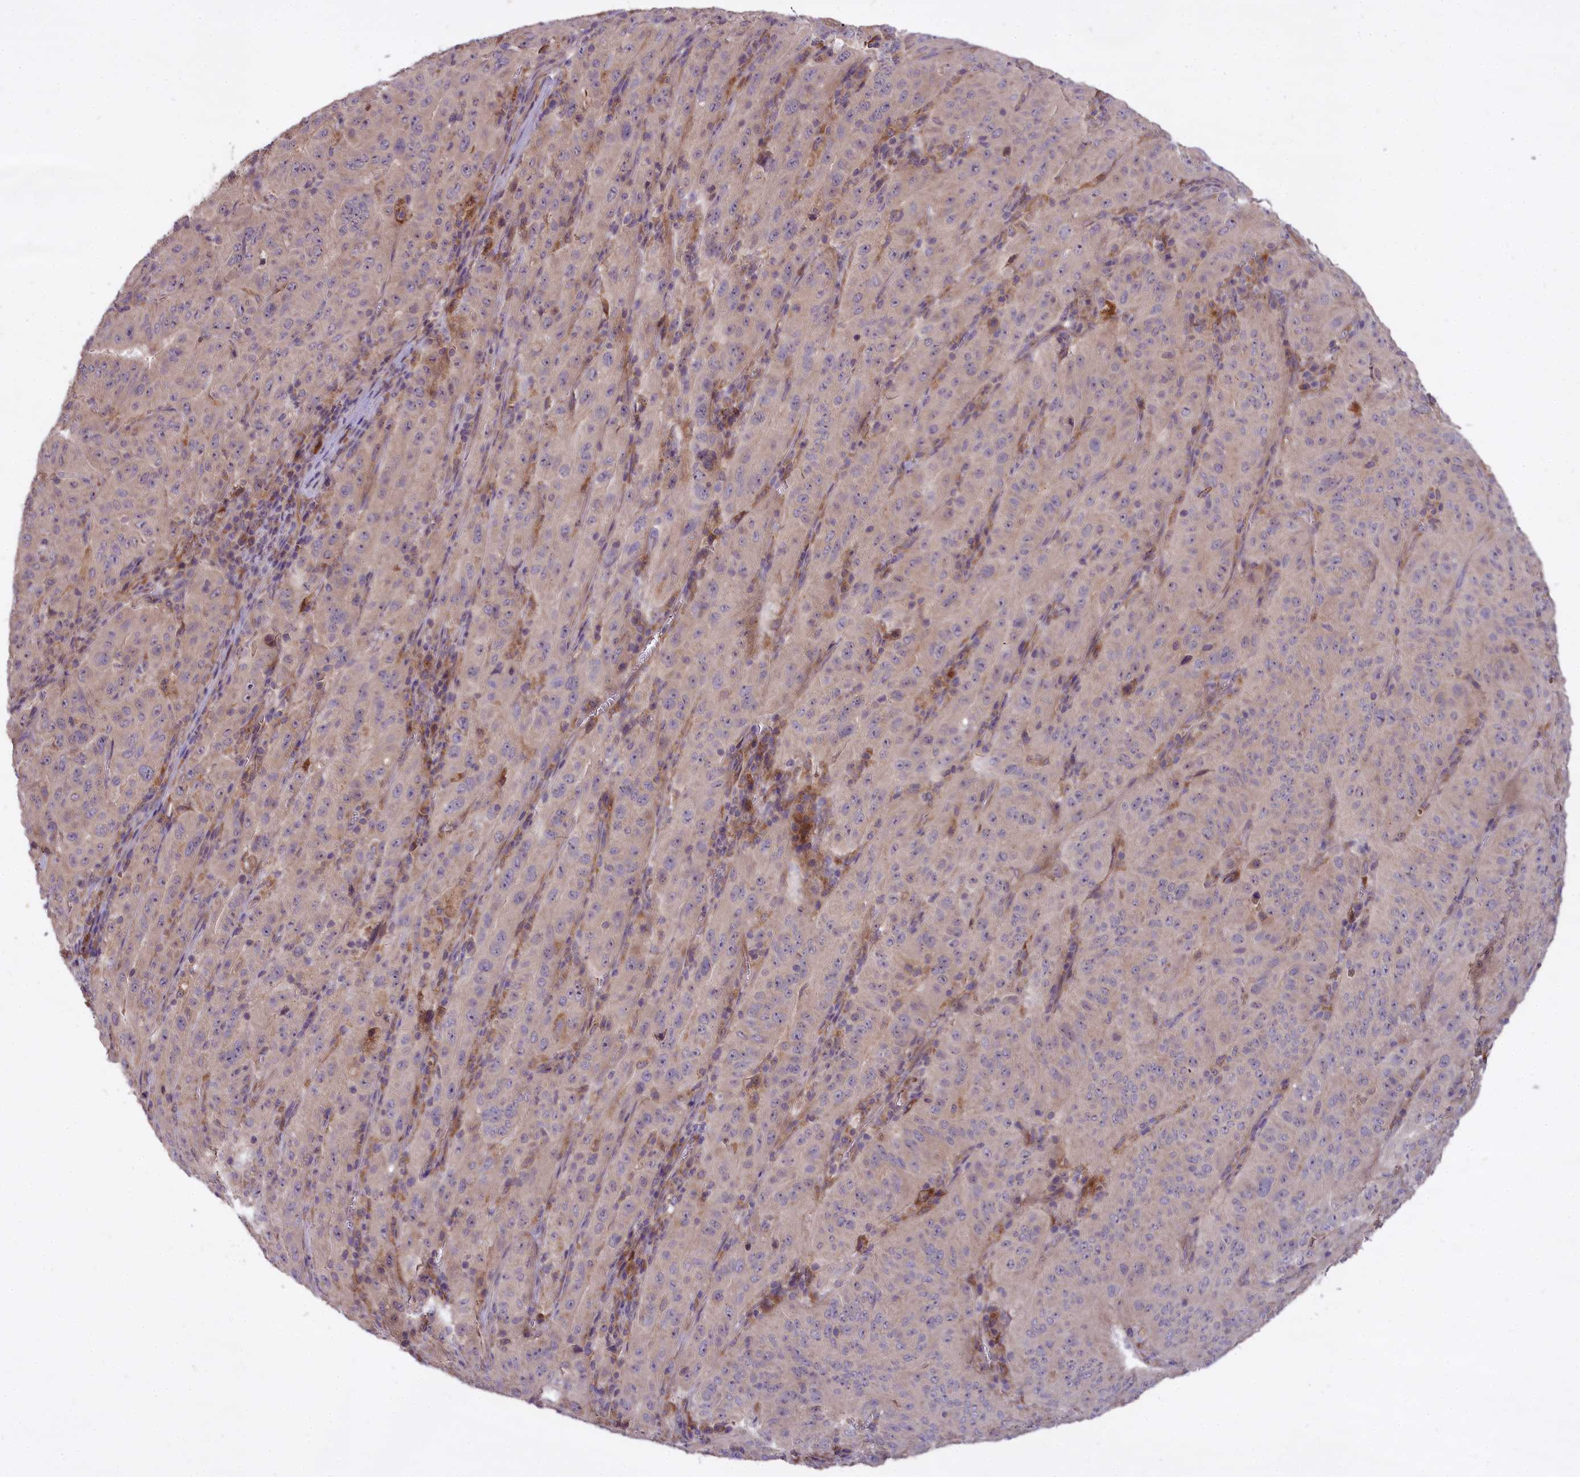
{"staining": {"intensity": "negative", "quantity": "none", "location": "none"}, "tissue": "pancreatic cancer", "cell_type": "Tumor cells", "image_type": "cancer", "snomed": [{"axis": "morphology", "description": "Adenocarcinoma, NOS"}, {"axis": "topography", "description": "Pancreas"}], "caption": "Immunohistochemistry (IHC) image of pancreatic cancer stained for a protein (brown), which reveals no expression in tumor cells. (DAB (3,3'-diaminobenzidine) immunohistochemistry, high magnification).", "gene": "MEMO1", "patient": {"sex": "male", "age": 63}}